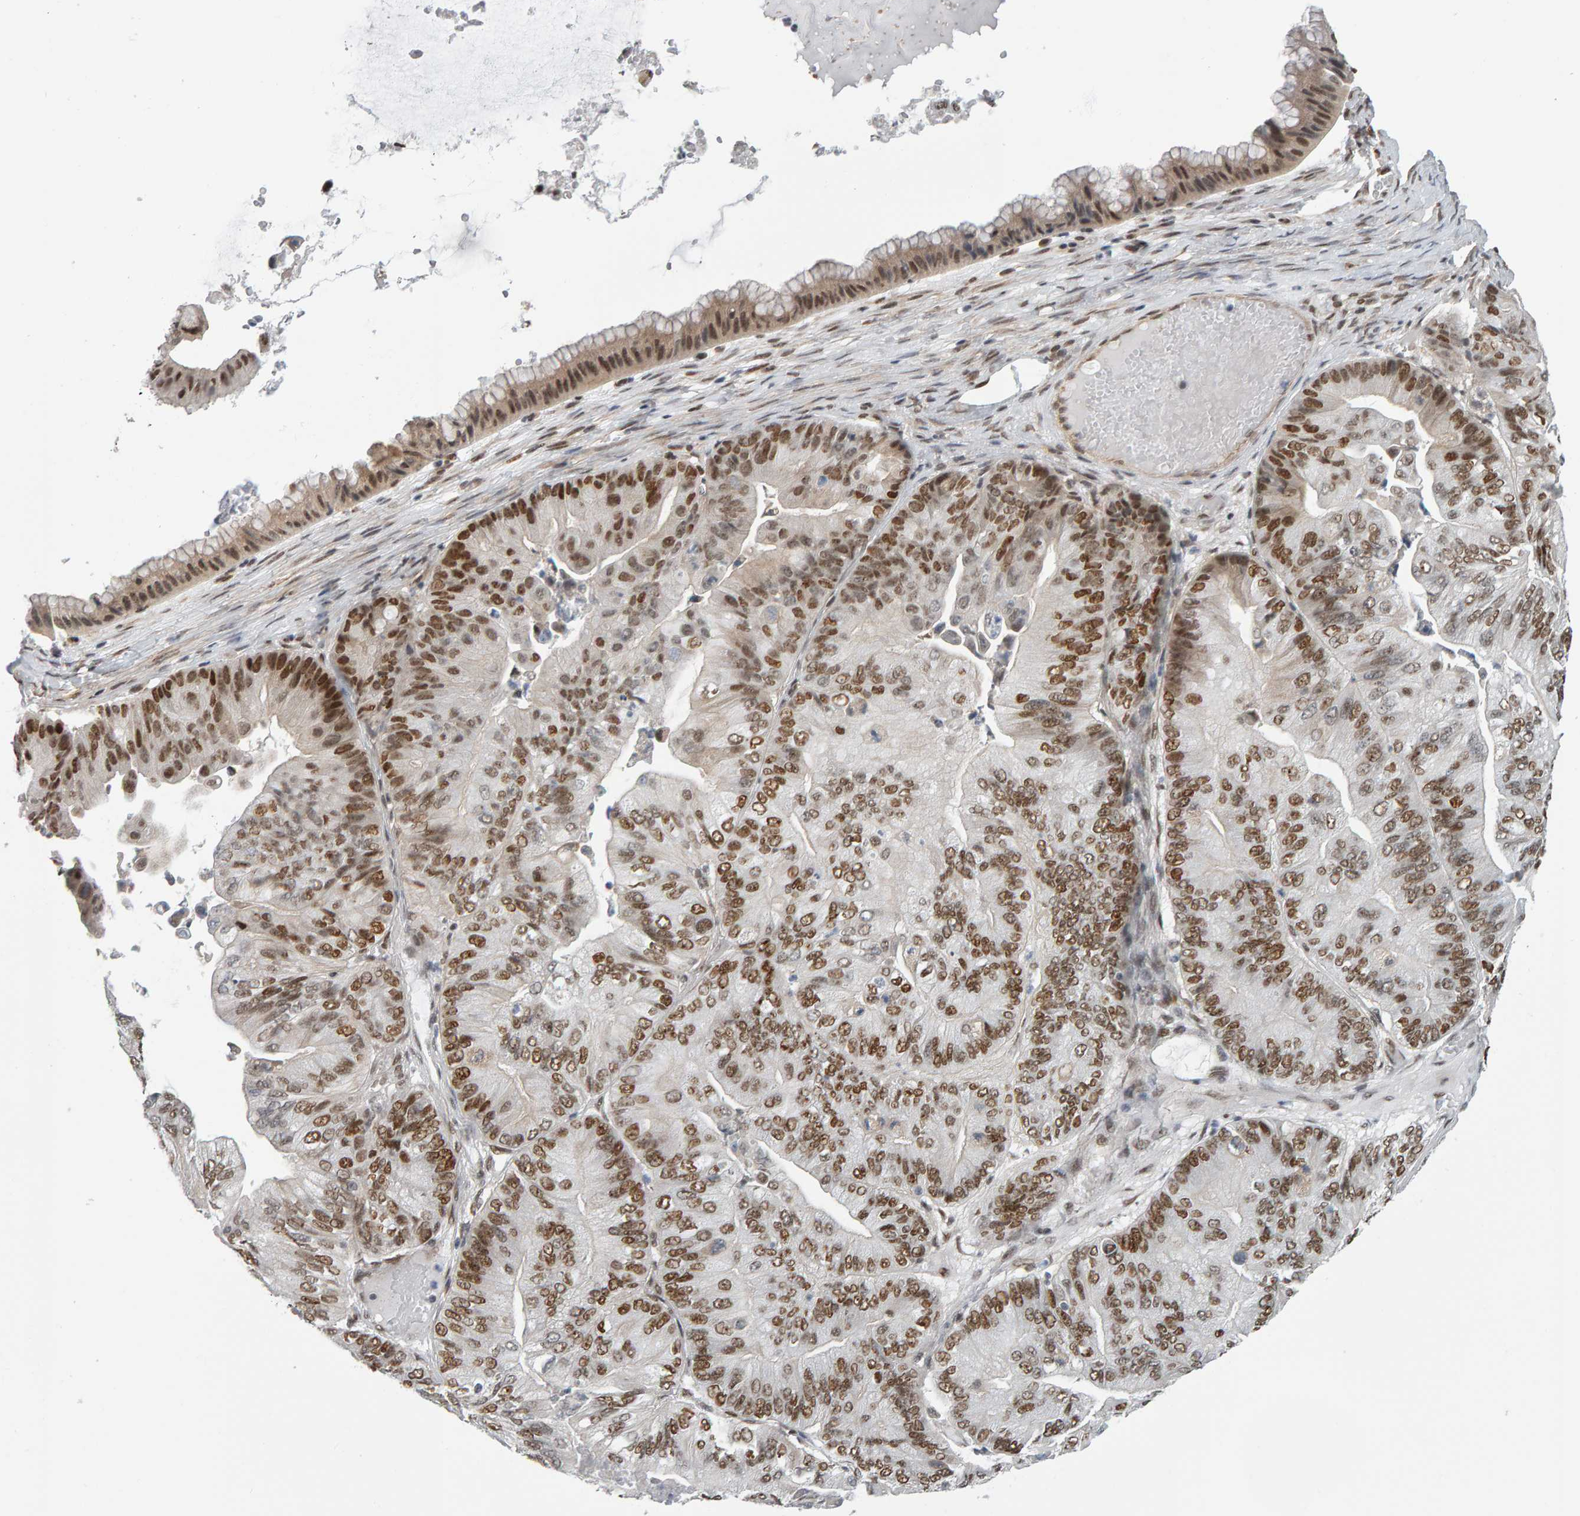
{"staining": {"intensity": "strong", "quantity": ">75%", "location": "nuclear"}, "tissue": "ovarian cancer", "cell_type": "Tumor cells", "image_type": "cancer", "snomed": [{"axis": "morphology", "description": "Cystadenocarcinoma, mucinous, NOS"}, {"axis": "topography", "description": "Ovary"}], "caption": "High-power microscopy captured an immunohistochemistry (IHC) histopathology image of ovarian mucinous cystadenocarcinoma, revealing strong nuclear expression in approximately >75% of tumor cells. (IHC, brightfield microscopy, high magnification).", "gene": "ATF7IP", "patient": {"sex": "female", "age": 61}}